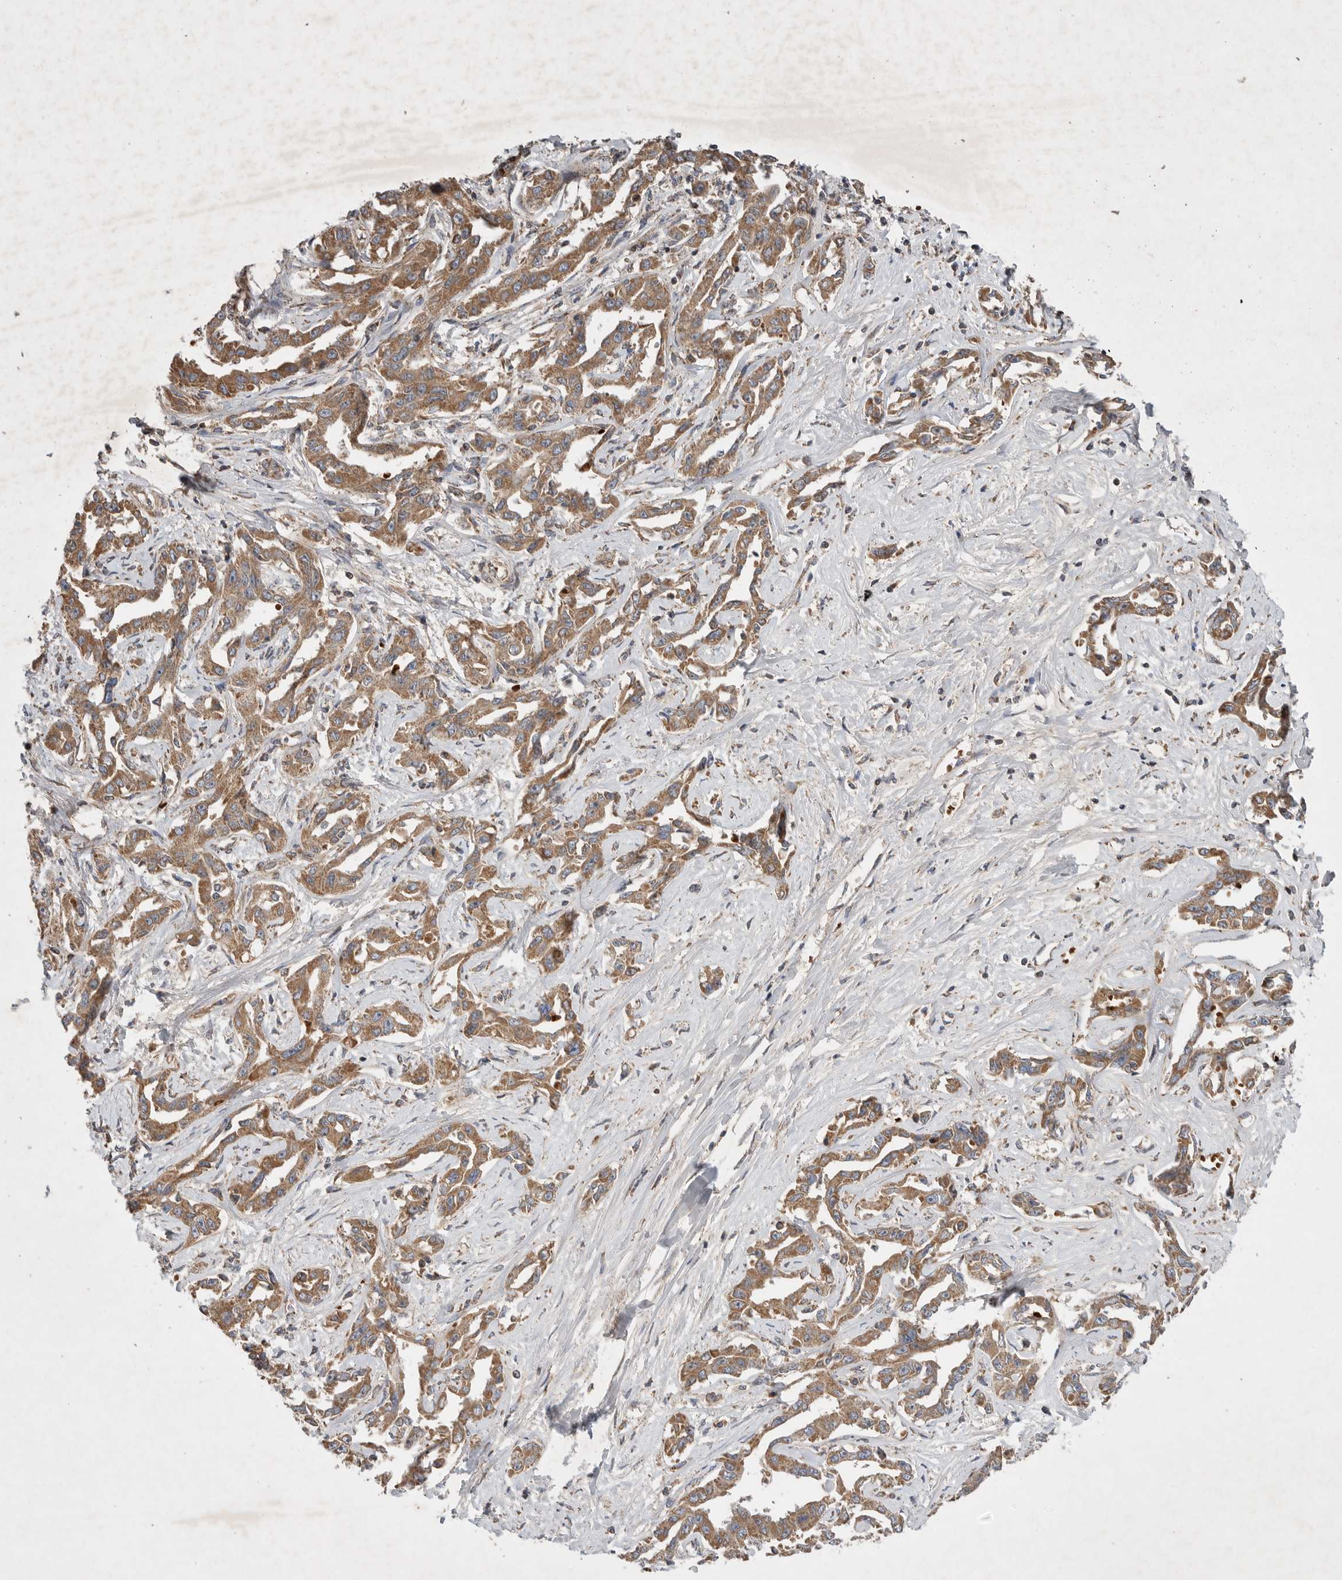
{"staining": {"intensity": "moderate", "quantity": ">75%", "location": "cytoplasmic/membranous"}, "tissue": "liver cancer", "cell_type": "Tumor cells", "image_type": "cancer", "snomed": [{"axis": "morphology", "description": "Cholangiocarcinoma"}, {"axis": "topography", "description": "Liver"}], "caption": "Liver cholangiocarcinoma was stained to show a protein in brown. There is medium levels of moderate cytoplasmic/membranous positivity in approximately >75% of tumor cells.", "gene": "KIF21B", "patient": {"sex": "male", "age": 59}}